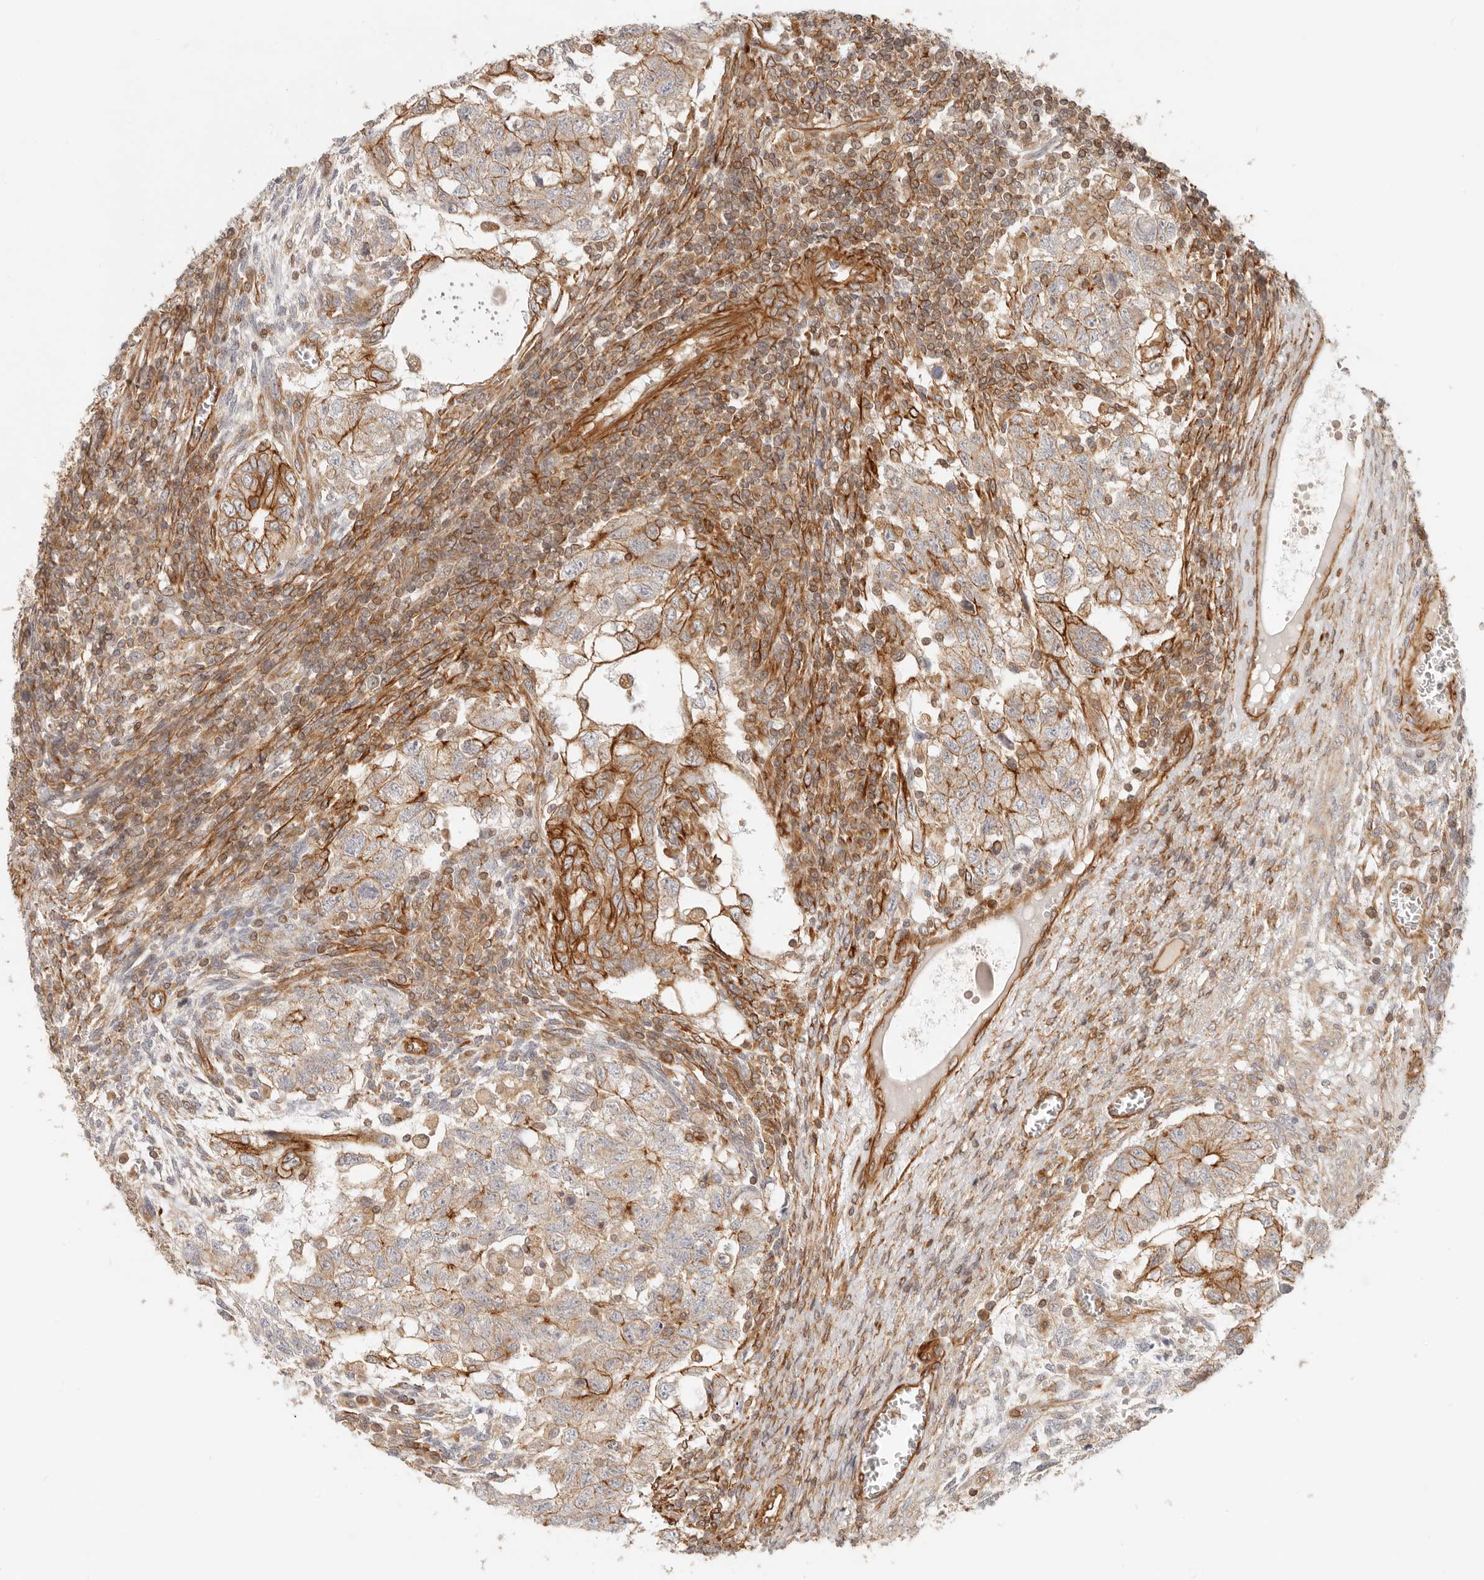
{"staining": {"intensity": "moderate", "quantity": "25%-75%", "location": "cytoplasmic/membranous"}, "tissue": "testis cancer", "cell_type": "Tumor cells", "image_type": "cancer", "snomed": [{"axis": "morphology", "description": "Carcinoma, Embryonal, NOS"}, {"axis": "topography", "description": "Testis"}], "caption": "Embryonal carcinoma (testis) was stained to show a protein in brown. There is medium levels of moderate cytoplasmic/membranous positivity in about 25%-75% of tumor cells.", "gene": "UFSP1", "patient": {"sex": "male", "age": 37}}